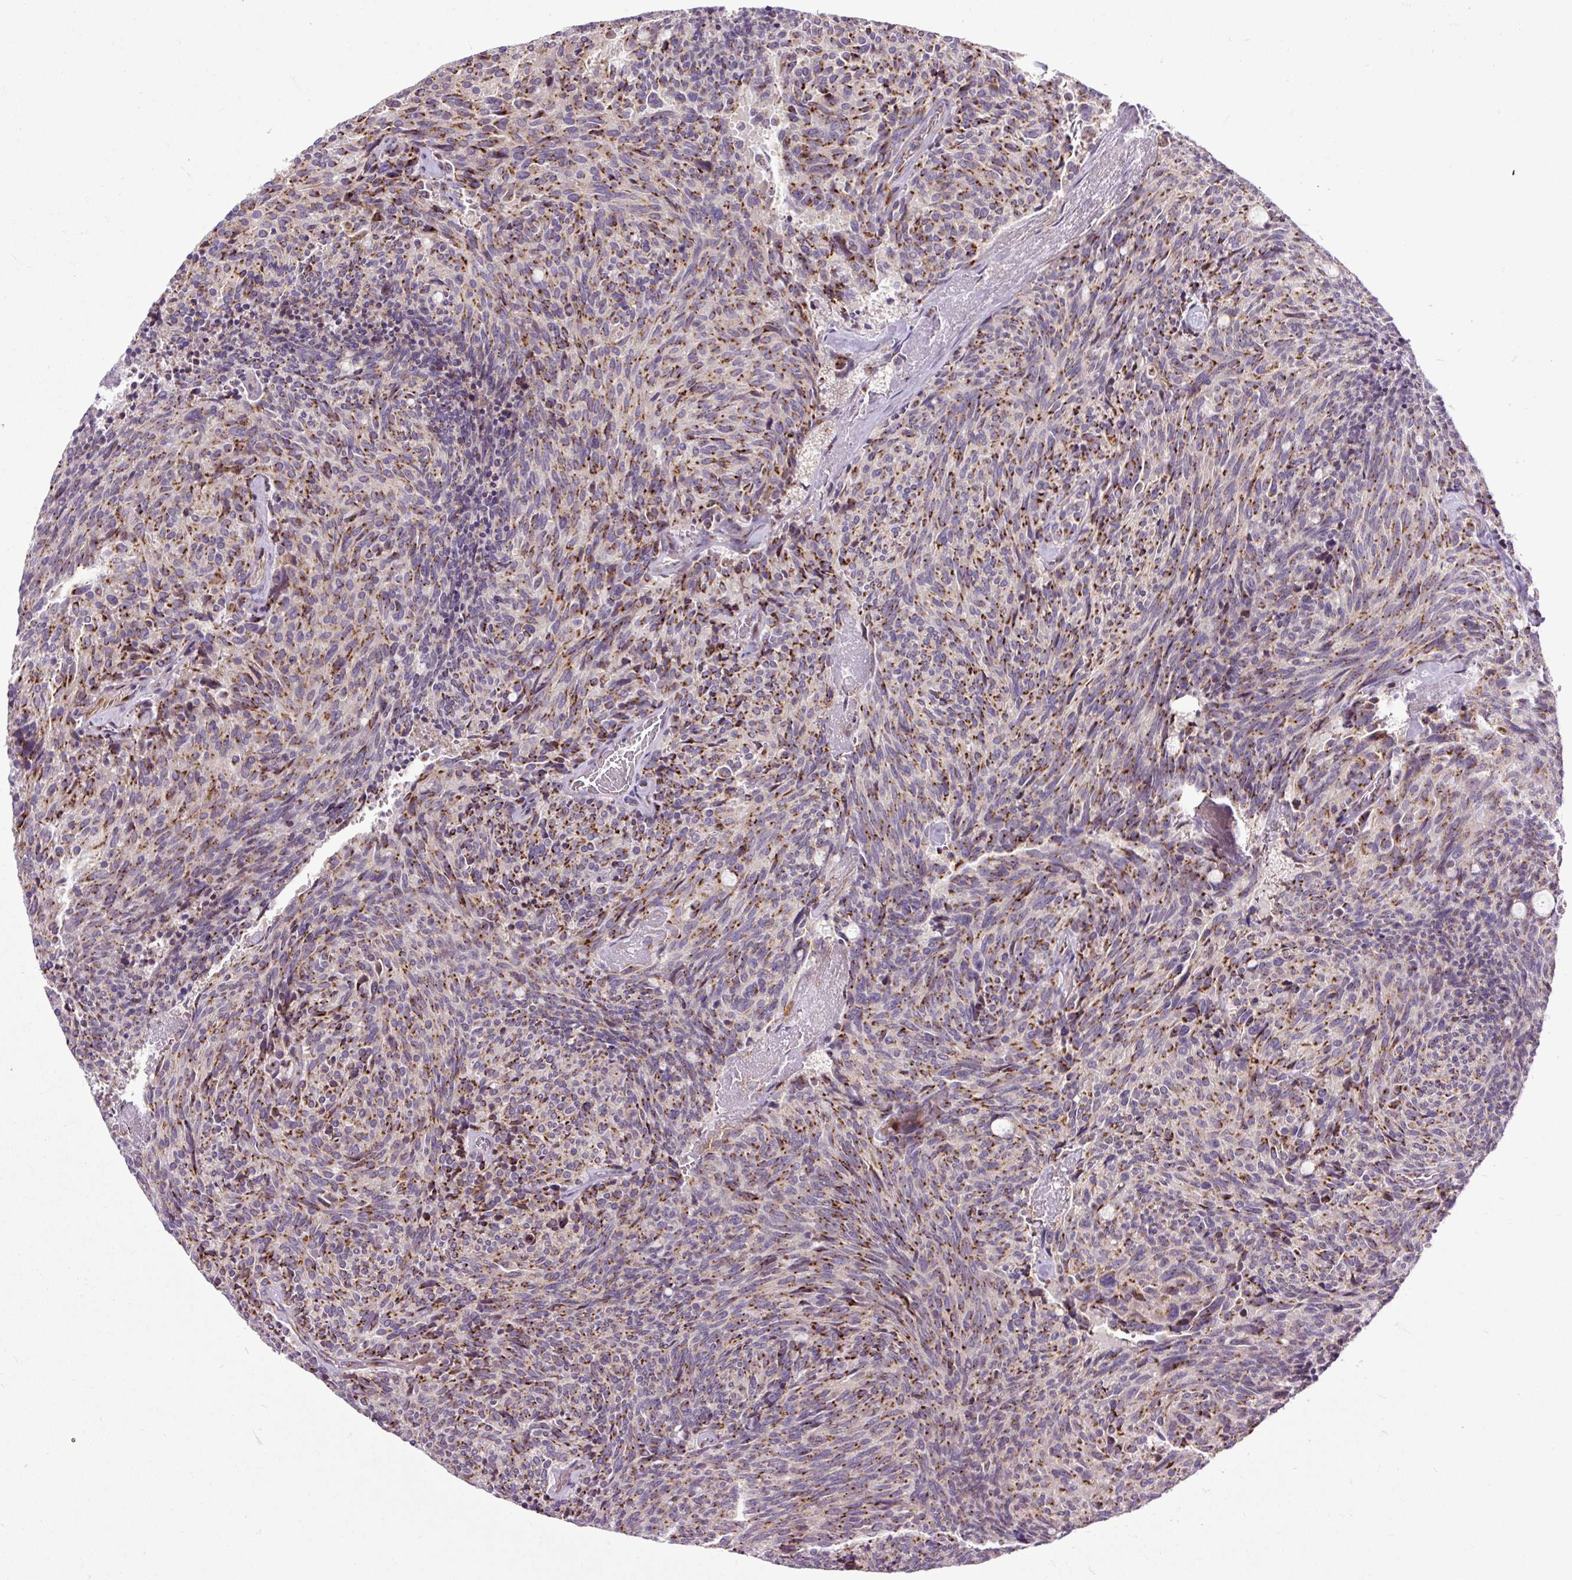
{"staining": {"intensity": "strong", "quantity": "25%-75%", "location": "cytoplasmic/membranous"}, "tissue": "carcinoid", "cell_type": "Tumor cells", "image_type": "cancer", "snomed": [{"axis": "morphology", "description": "Carcinoid, malignant, NOS"}, {"axis": "topography", "description": "Pancreas"}], "caption": "Carcinoid stained for a protein (brown) shows strong cytoplasmic/membranous positive expression in approximately 25%-75% of tumor cells.", "gene": "MSMP", "patient": {"sex": "female", "age": 54}}